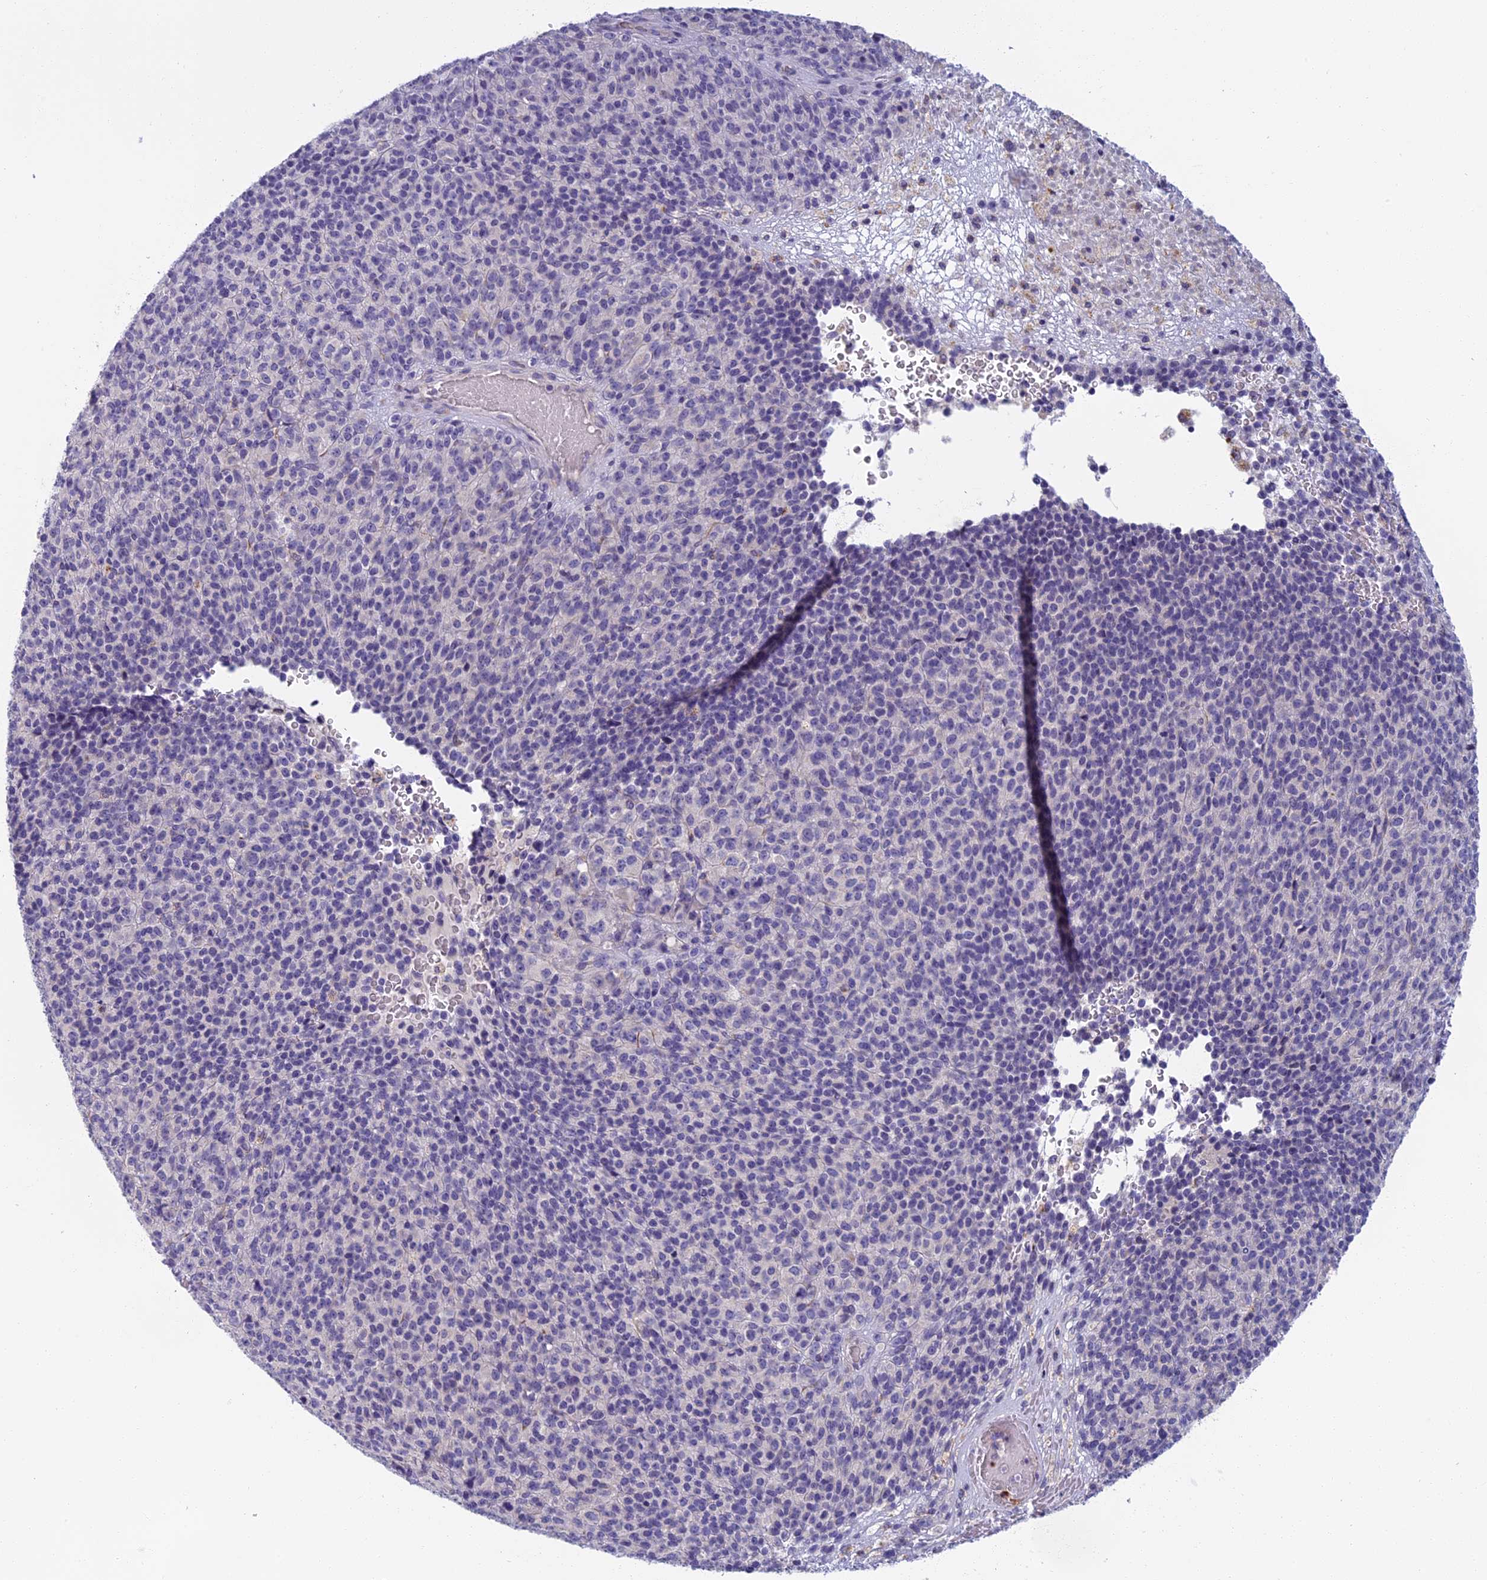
{"staining": {"intensity": "negative", "quantity": "none", "location": "none"}, "tissue": "melanoma", "cell_type": "Tumor cells", "image_type": "cancer", "snomed": [{"axis": "morphology", "description": "Malignant melanoma, Metastatic site"}, {"axis": "topography", "description": "Brain"}], "caption": "This micrograph is of malignant melanoma (metastatic site) stained with immunohistochemistry (IHC) to label a protein in brown with the nuclei are counter-stained blue. There is no expression in tumor cells.", "gene": "SEMA7A", "patient": {"sex": "female", "age": 56}}